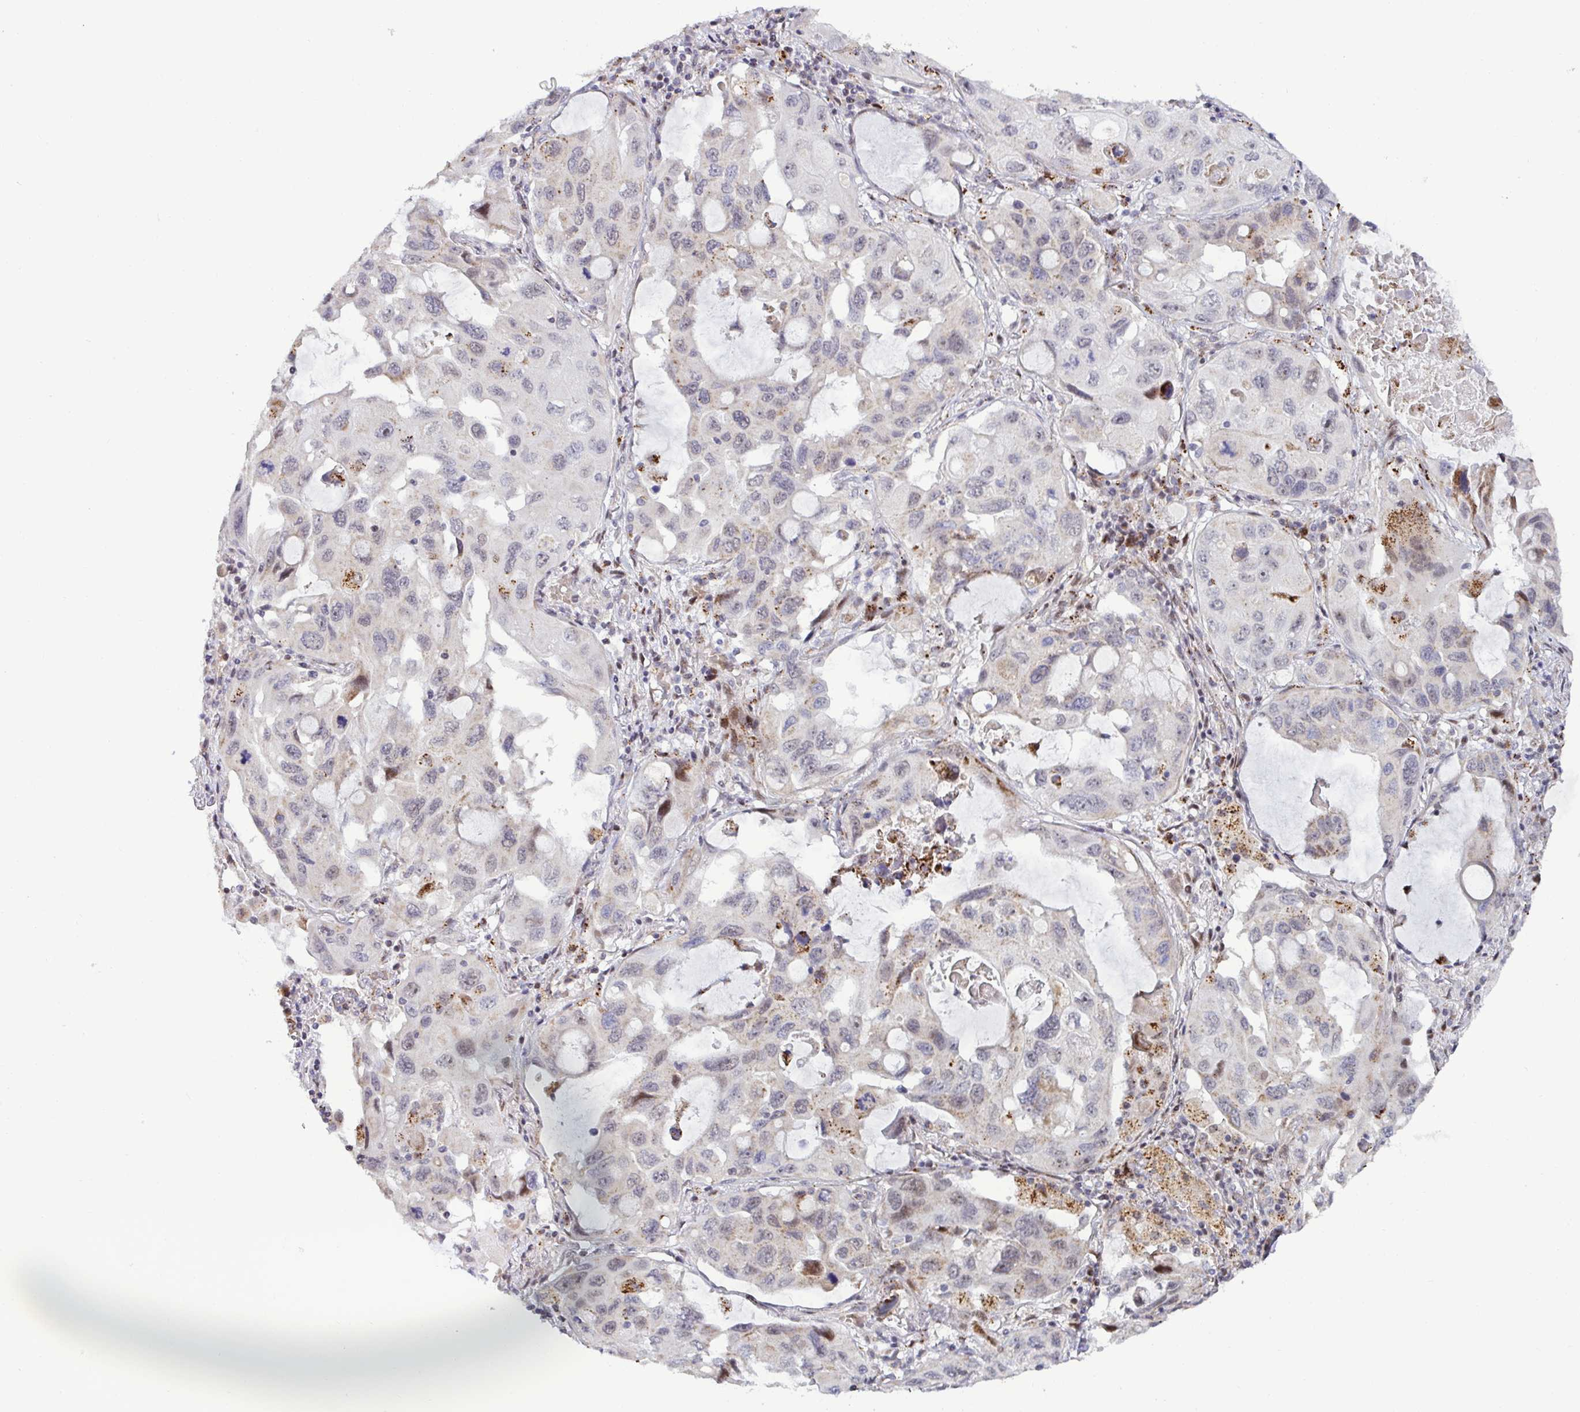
{"staining": {"intensity": "weak", "quantity": "<25%", "location": "cytoplasmic/membranous"}, "tissue": "lung cancer", "cell_type": "Tumor cells", "image_type": "cancer", "snomed": [{"axis": "morphology", "description": "Squamous cell carcinoma, NOS"}, {"axis": "topography", "description": "Lung"}], "caption": "This is an immunohistochemistry (IHC) image of lung cancer. There is no expression in tumor cells.", "gene": "DZIP1", "patient": {"sex": "female", "age": 73}}